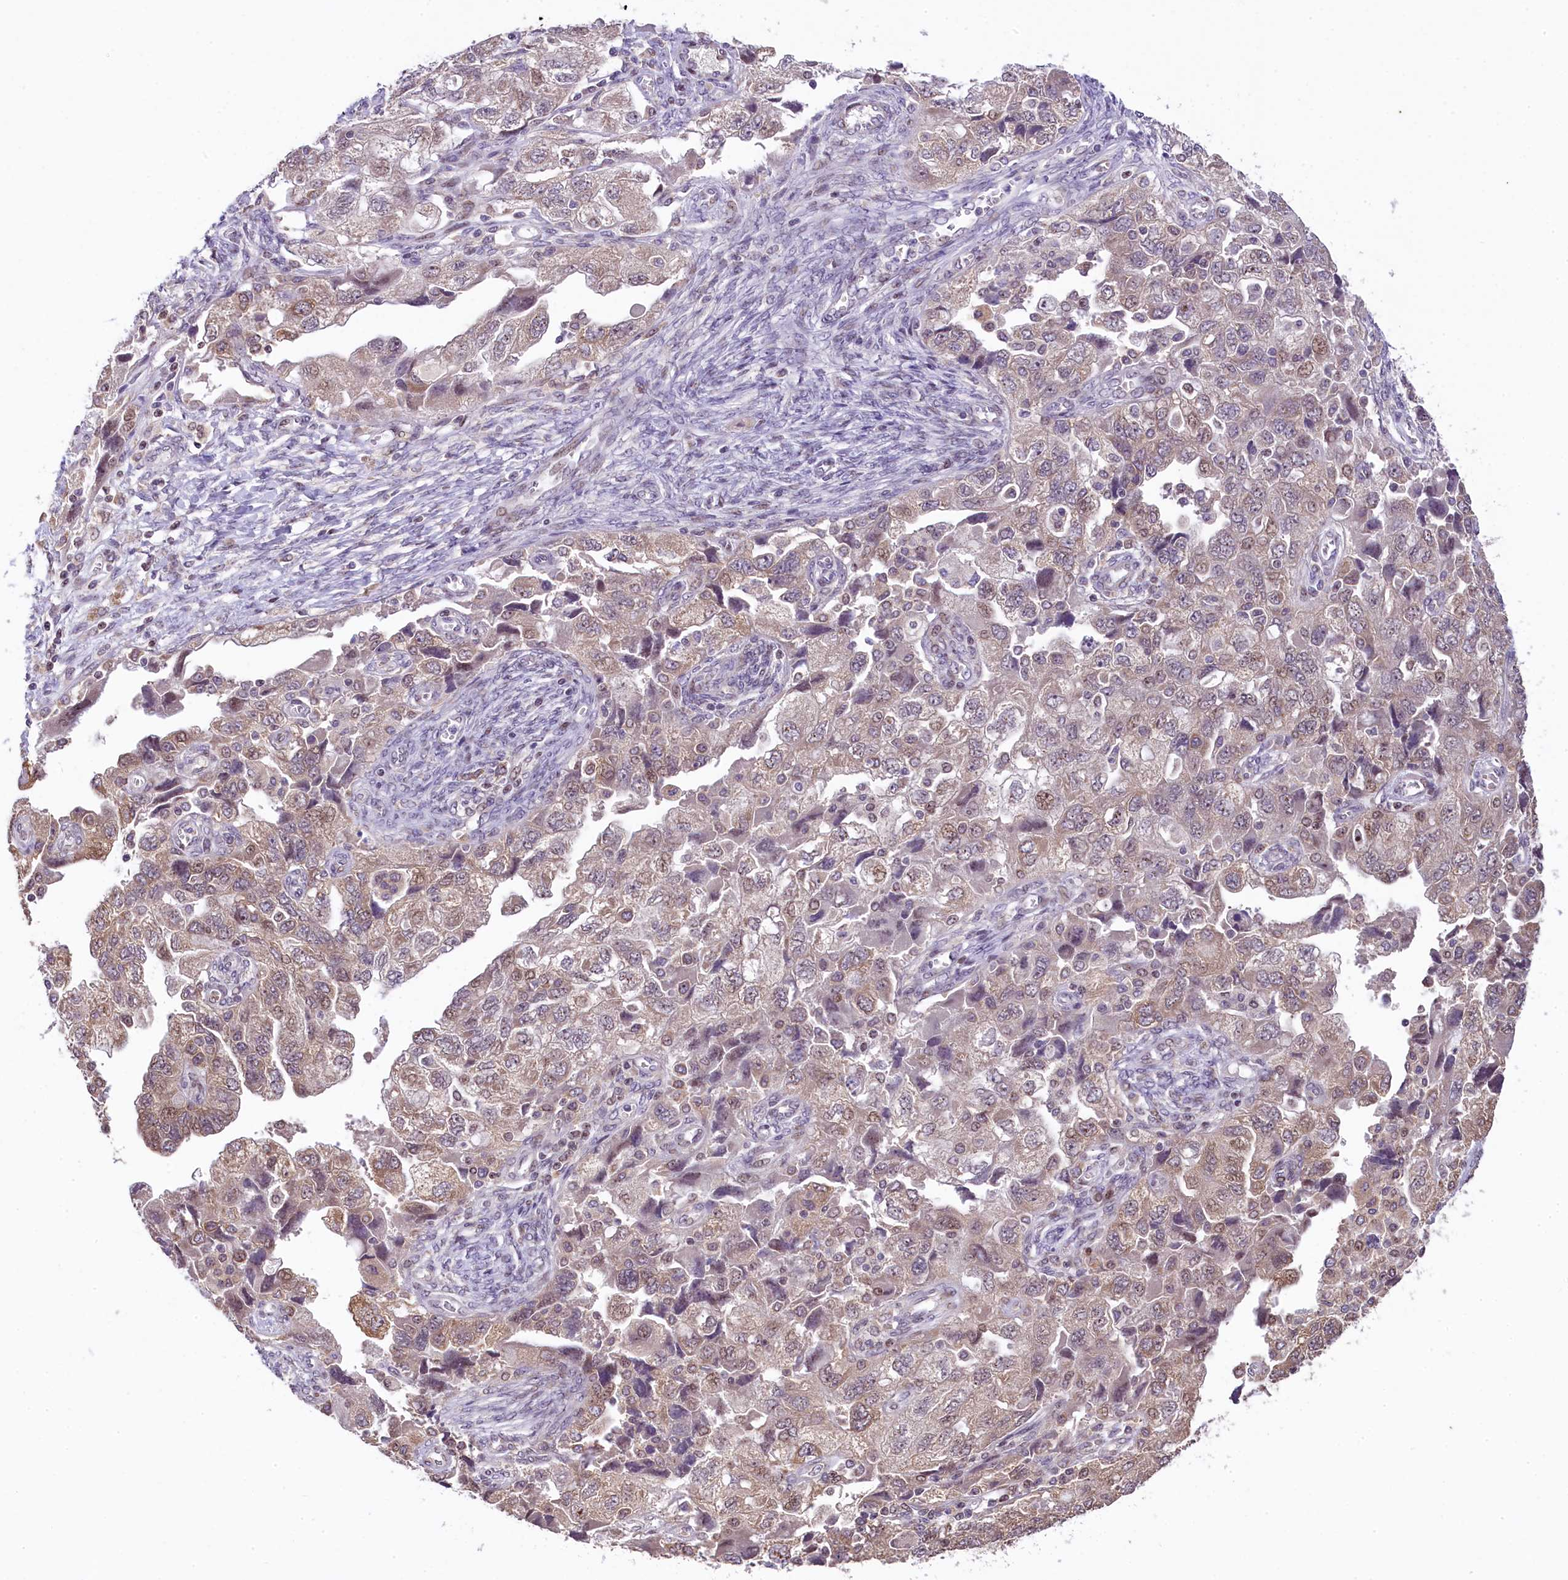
{"staining": {"intensity": "weak", "quantity": ">75%", "location": "cytoplasmic/membranous,nuclear"}, "tissue": "ovarian cancer", "cell_type": "Tumor cells", "image_type": "cancer", "snomed": [{"axis": "morphology", "description": "Carcinoma, NOS"}, {"axis": "morphology", "description": "Cystadenocarcinoma, serous, NOS"}, {"axis": "topography", "description": "Ovary"}], "caption": "IHC (DAB) staining of human serous cystadenocarcinoma (ovarian) shows weak cytoplasmic/membranous and nuclear protein expression in about >75% of tumor cells.", "gene": "RBBP8", "patient": {"sex": "female", "age": 69}}